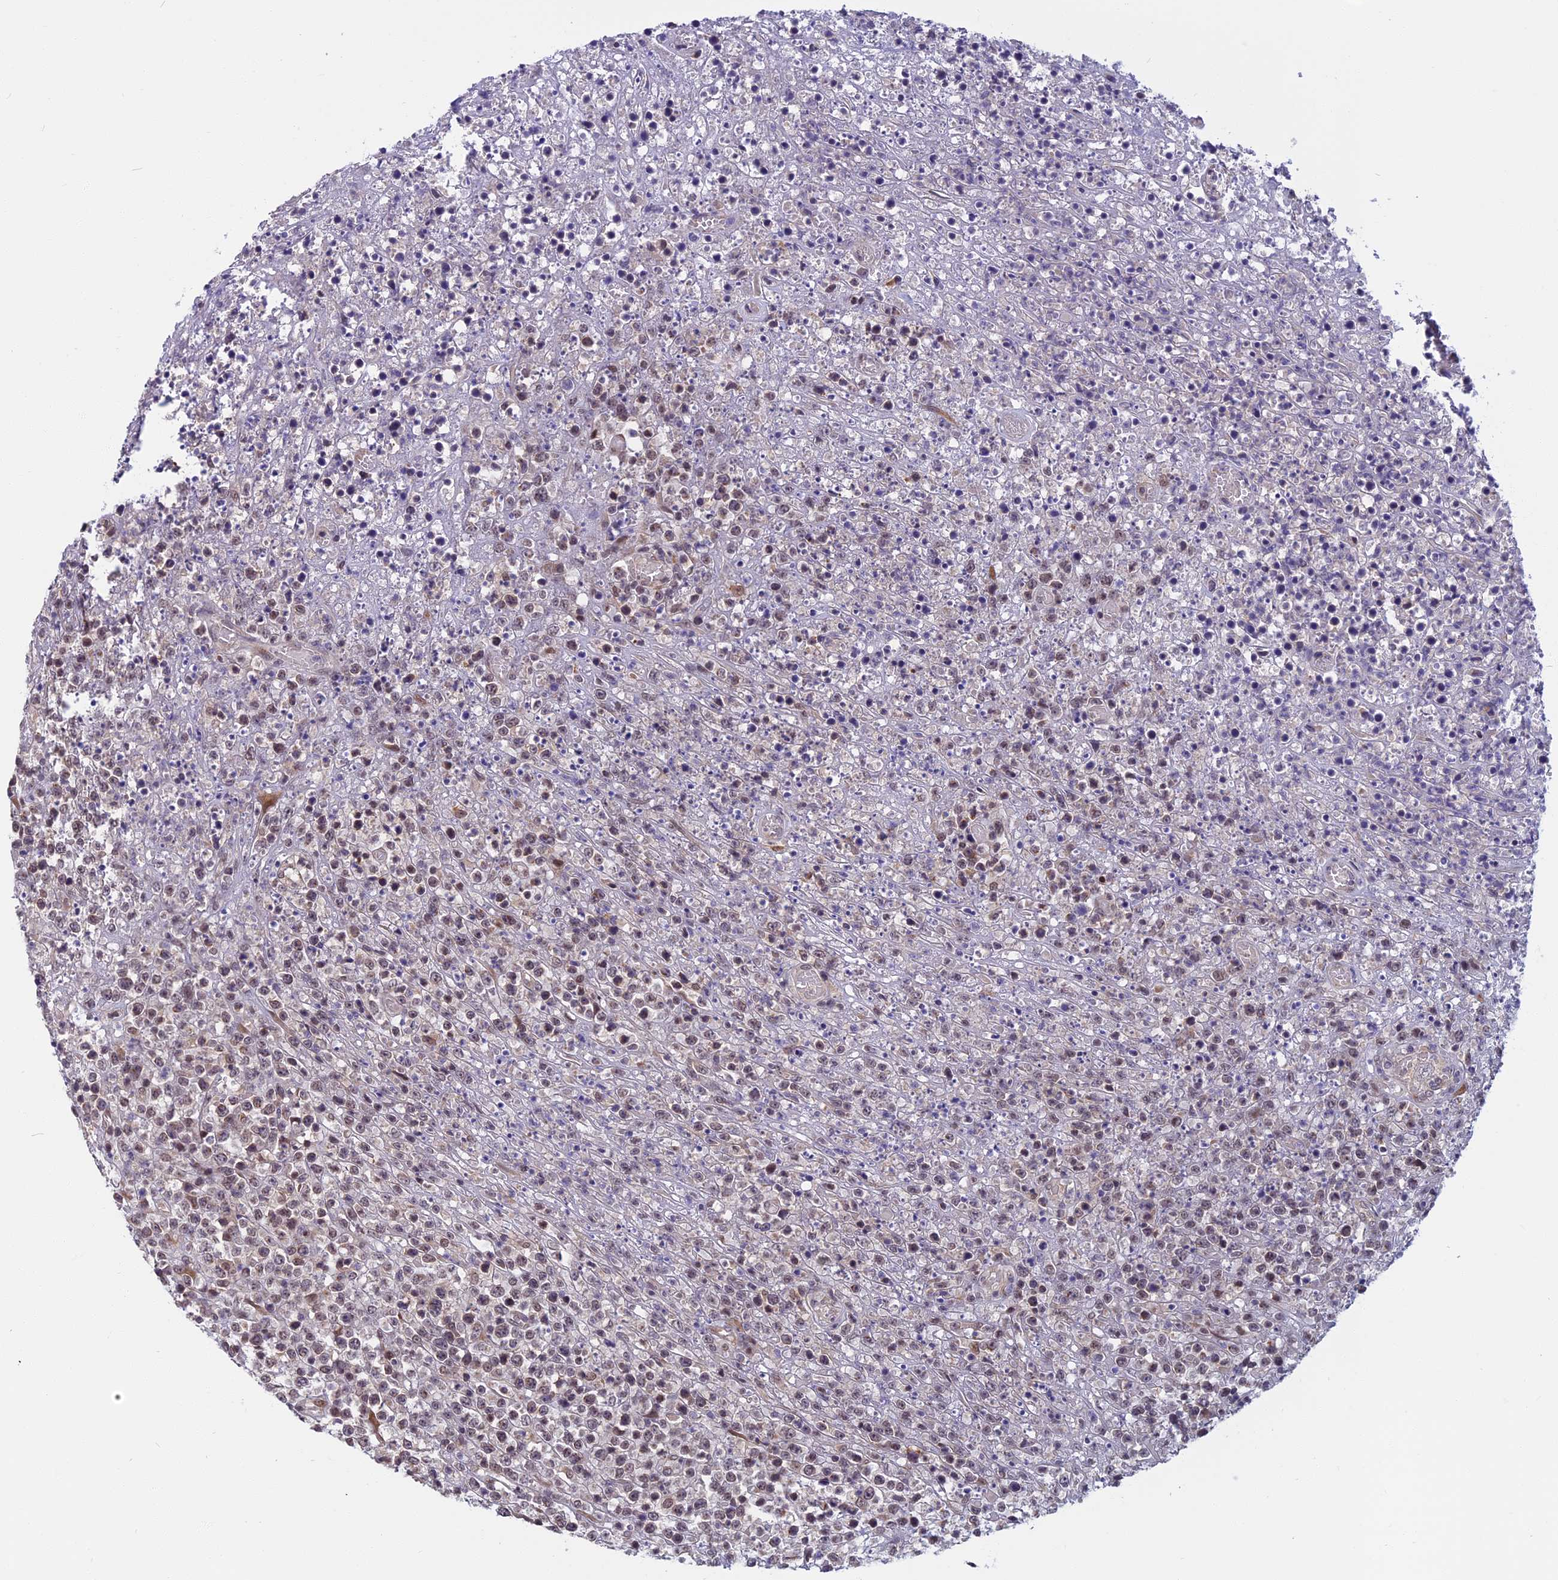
{"staining": {"intensity": "weak", "quantity": "<25%", "location": "nuclear"}, "tissue": "lymphoma", "cell_type": "Tumor cells", "image_type": "cancer", "snomed": [{"axis": "morphology", "description": "Malignant lymphoma, non-Hodgkin's type, High grade"}, {"axis": "topography", "description": "Colon"}], "caption": "This is an IHC micrograph of human malignant lymphoma, non-Hodgkin's type (high-grade). There is no expression in tumor cells.", "gene": "CCDC113", "patient": {"sex": "female", "age": 53}}